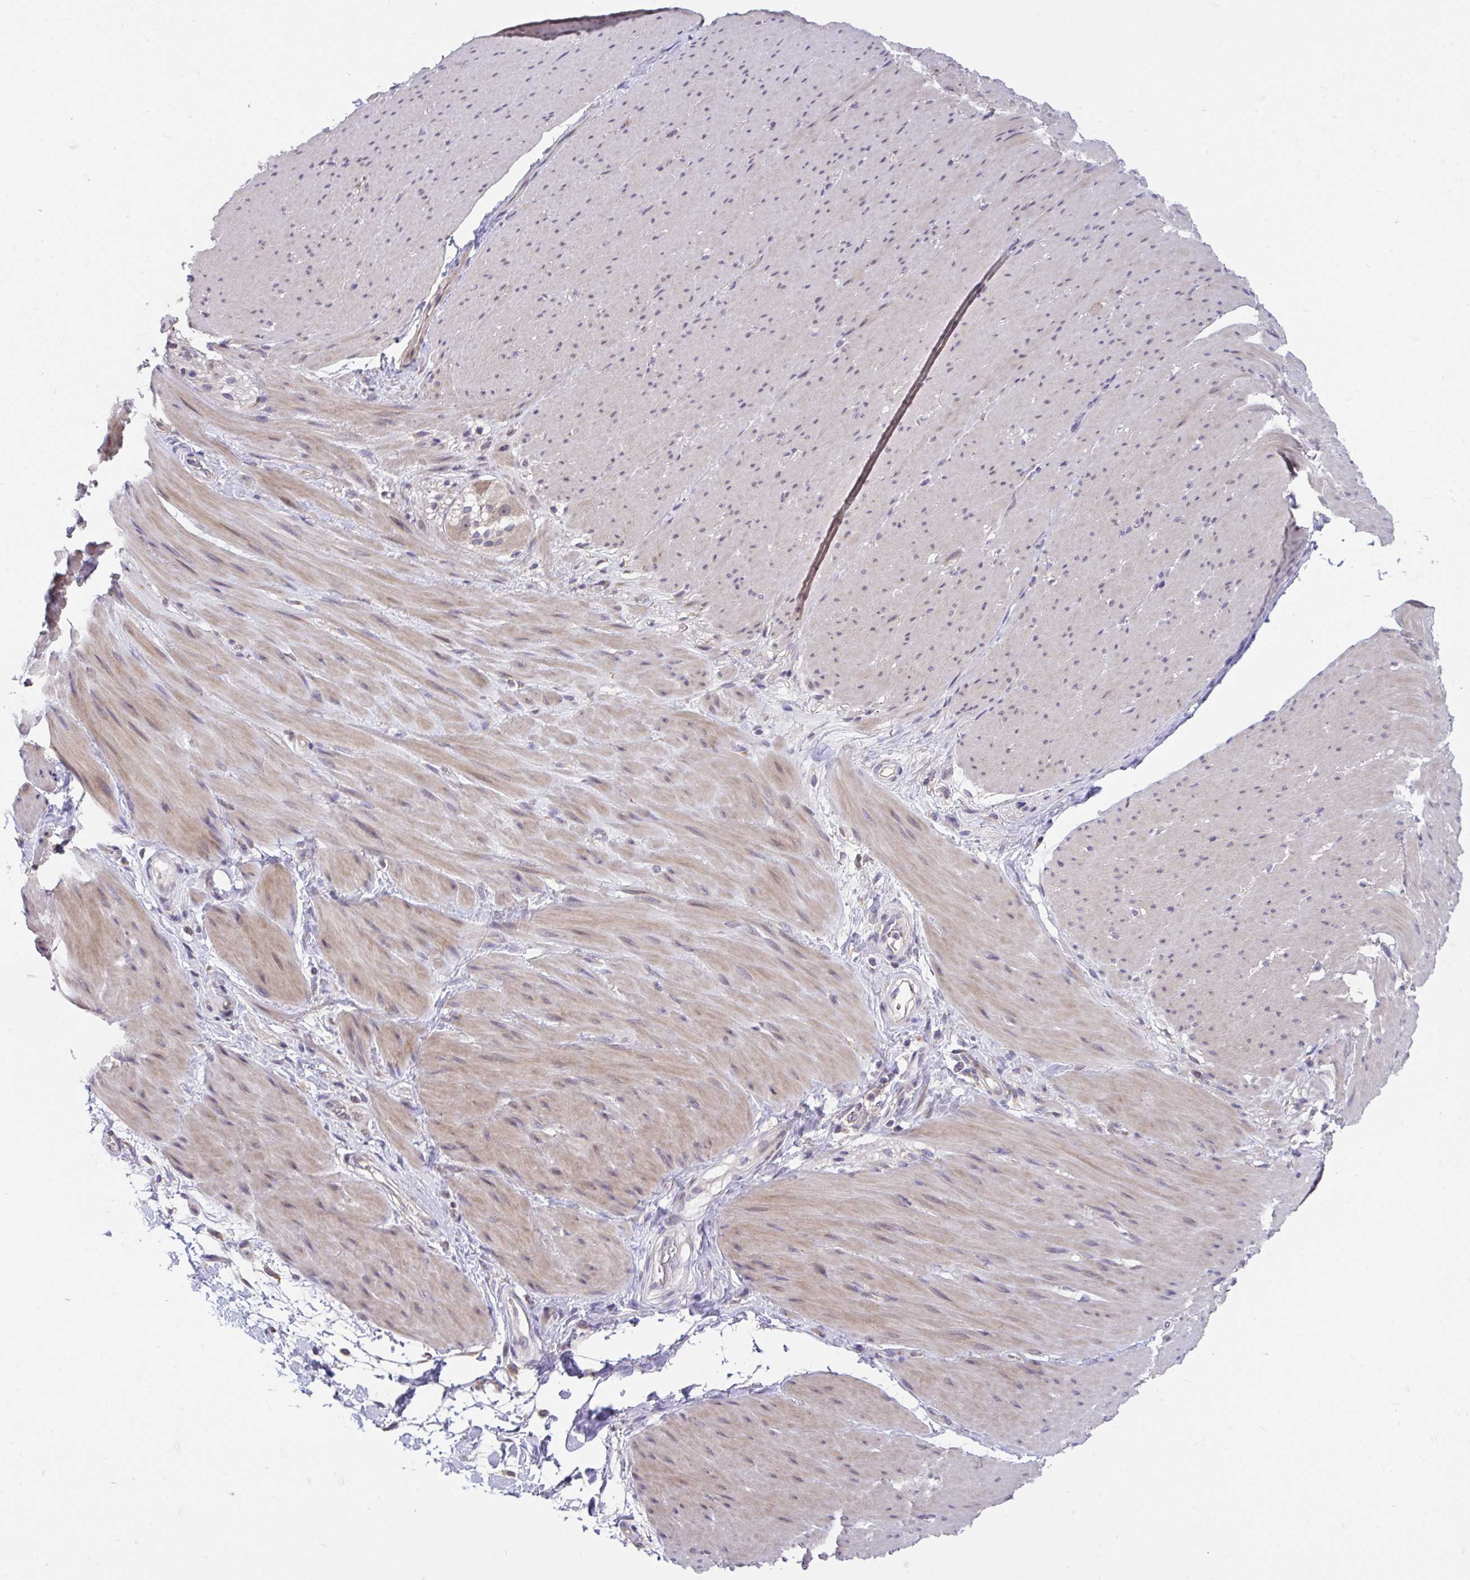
{"staining": {"intensity": "moderate", "quantity": "25%-75%", "location": "cytoplasmic/membranous"}, "tissue": "smooth muscle", "cell_type": "Smooth muscle cells", "image_type": "normal", "snomed": [{"axis": "morphology", "description": "Normal tissue, NOS"}, {"axis": "topography", "description": "Smooth muscle"}, {"axis": "topography", "description": "Rectum"}], "caption": "The image reveals a brown stain indicating the presence of a protein in the cytoplasmic/membranous of smooth muscle cells in smooth muscle. (brown staining indicates protein expression, while blue staining denotes nuclei).", "gene": "SUSD4", "patient": {"sex": "male", "age": 53}}